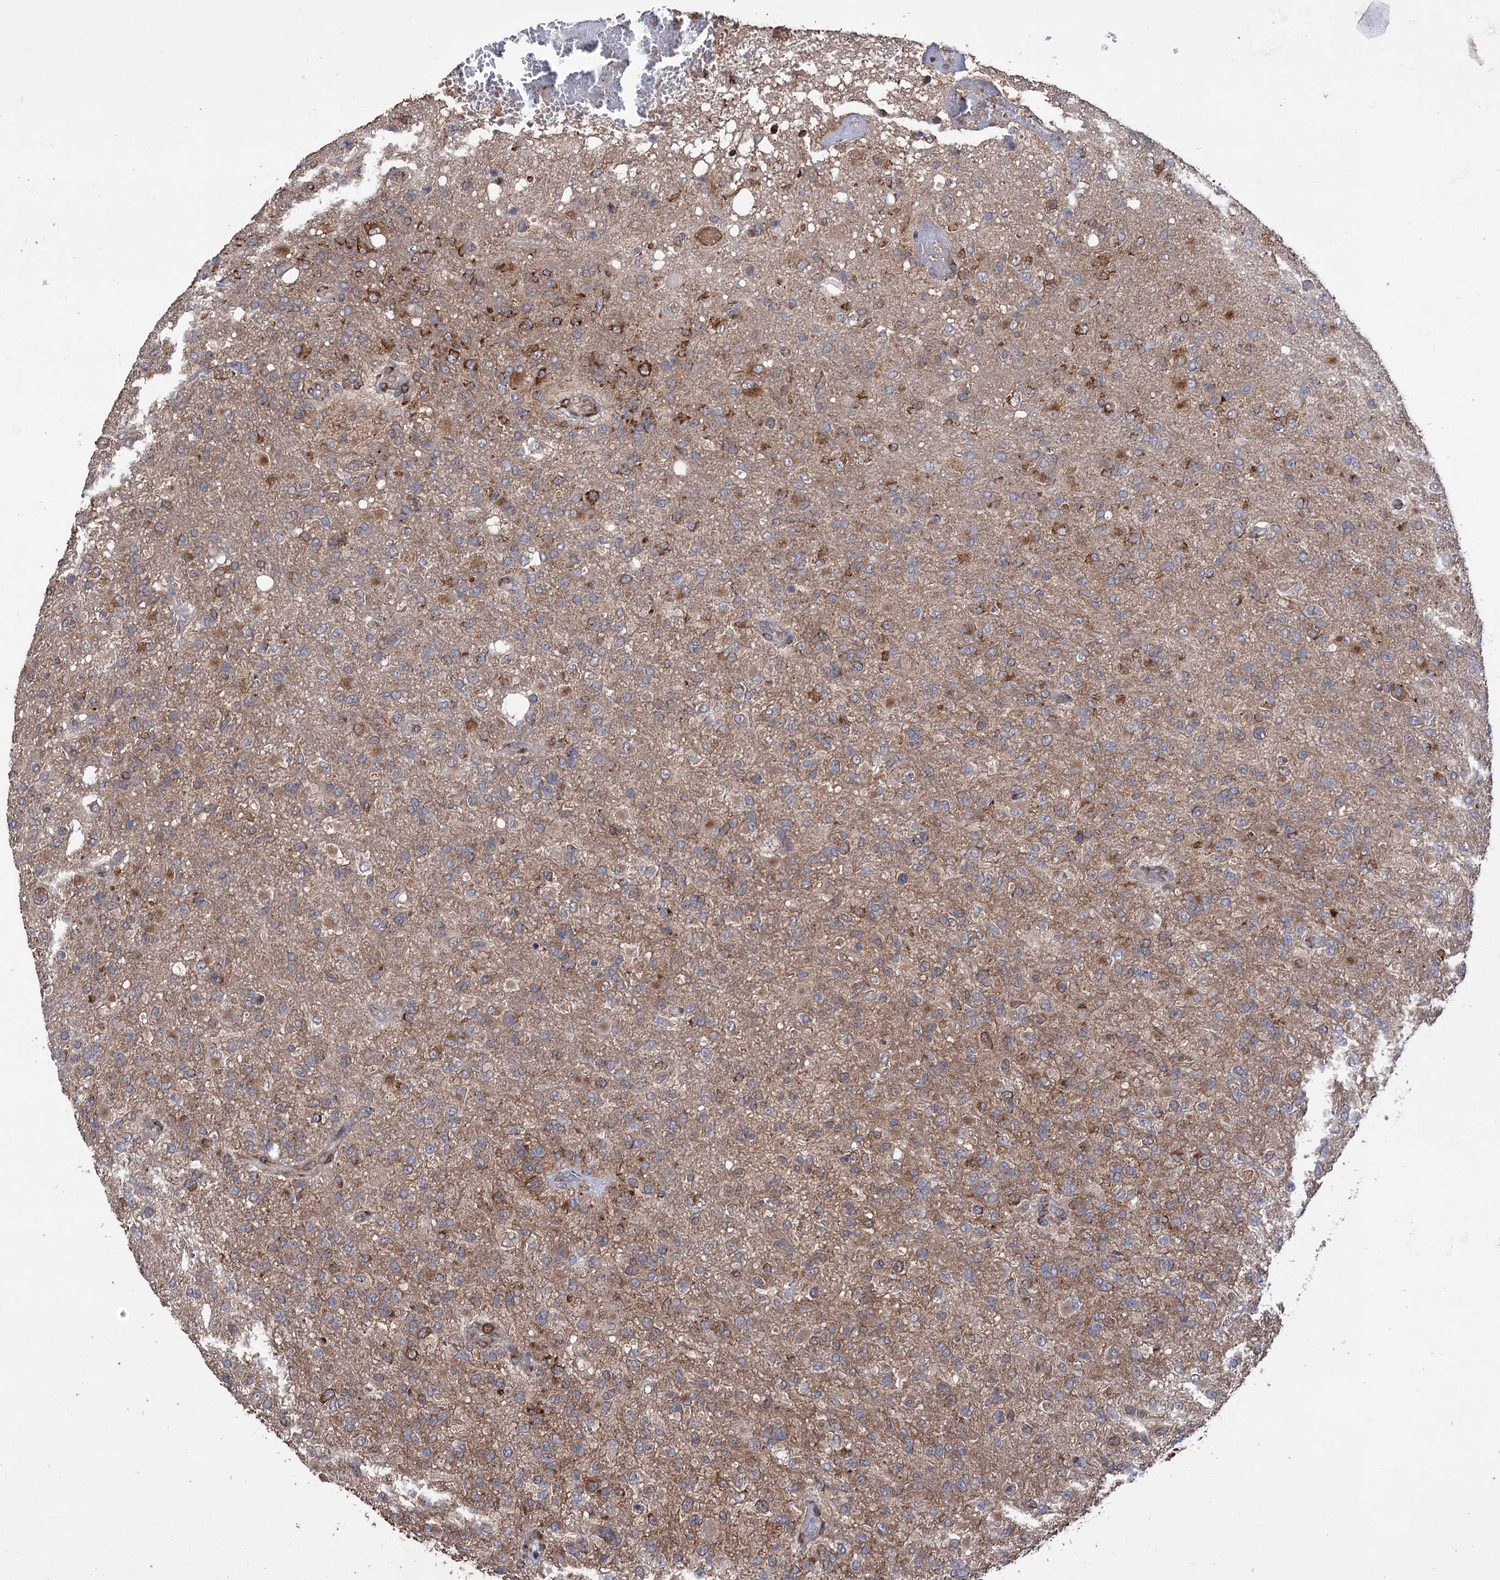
{"staining": {"intensity": "moderate", "quantity": ">75%", "location": "cytoplasmic/membranous"}, "tissue": "glioma", "cell_type": "Tumor cells", "image_type": "cancer", "snomed": [{"axis": "morphology", "description": "Glioma, malignant, High grade"}, {"axis": "topography", "description": "Brain"}], "caption": "Human malignant glioma (high-grade) stained with a protein marker reveals moderate staining in tumor cells.", "gene": "CDAN1", "patient": {"sex": "female", "age": 74}}